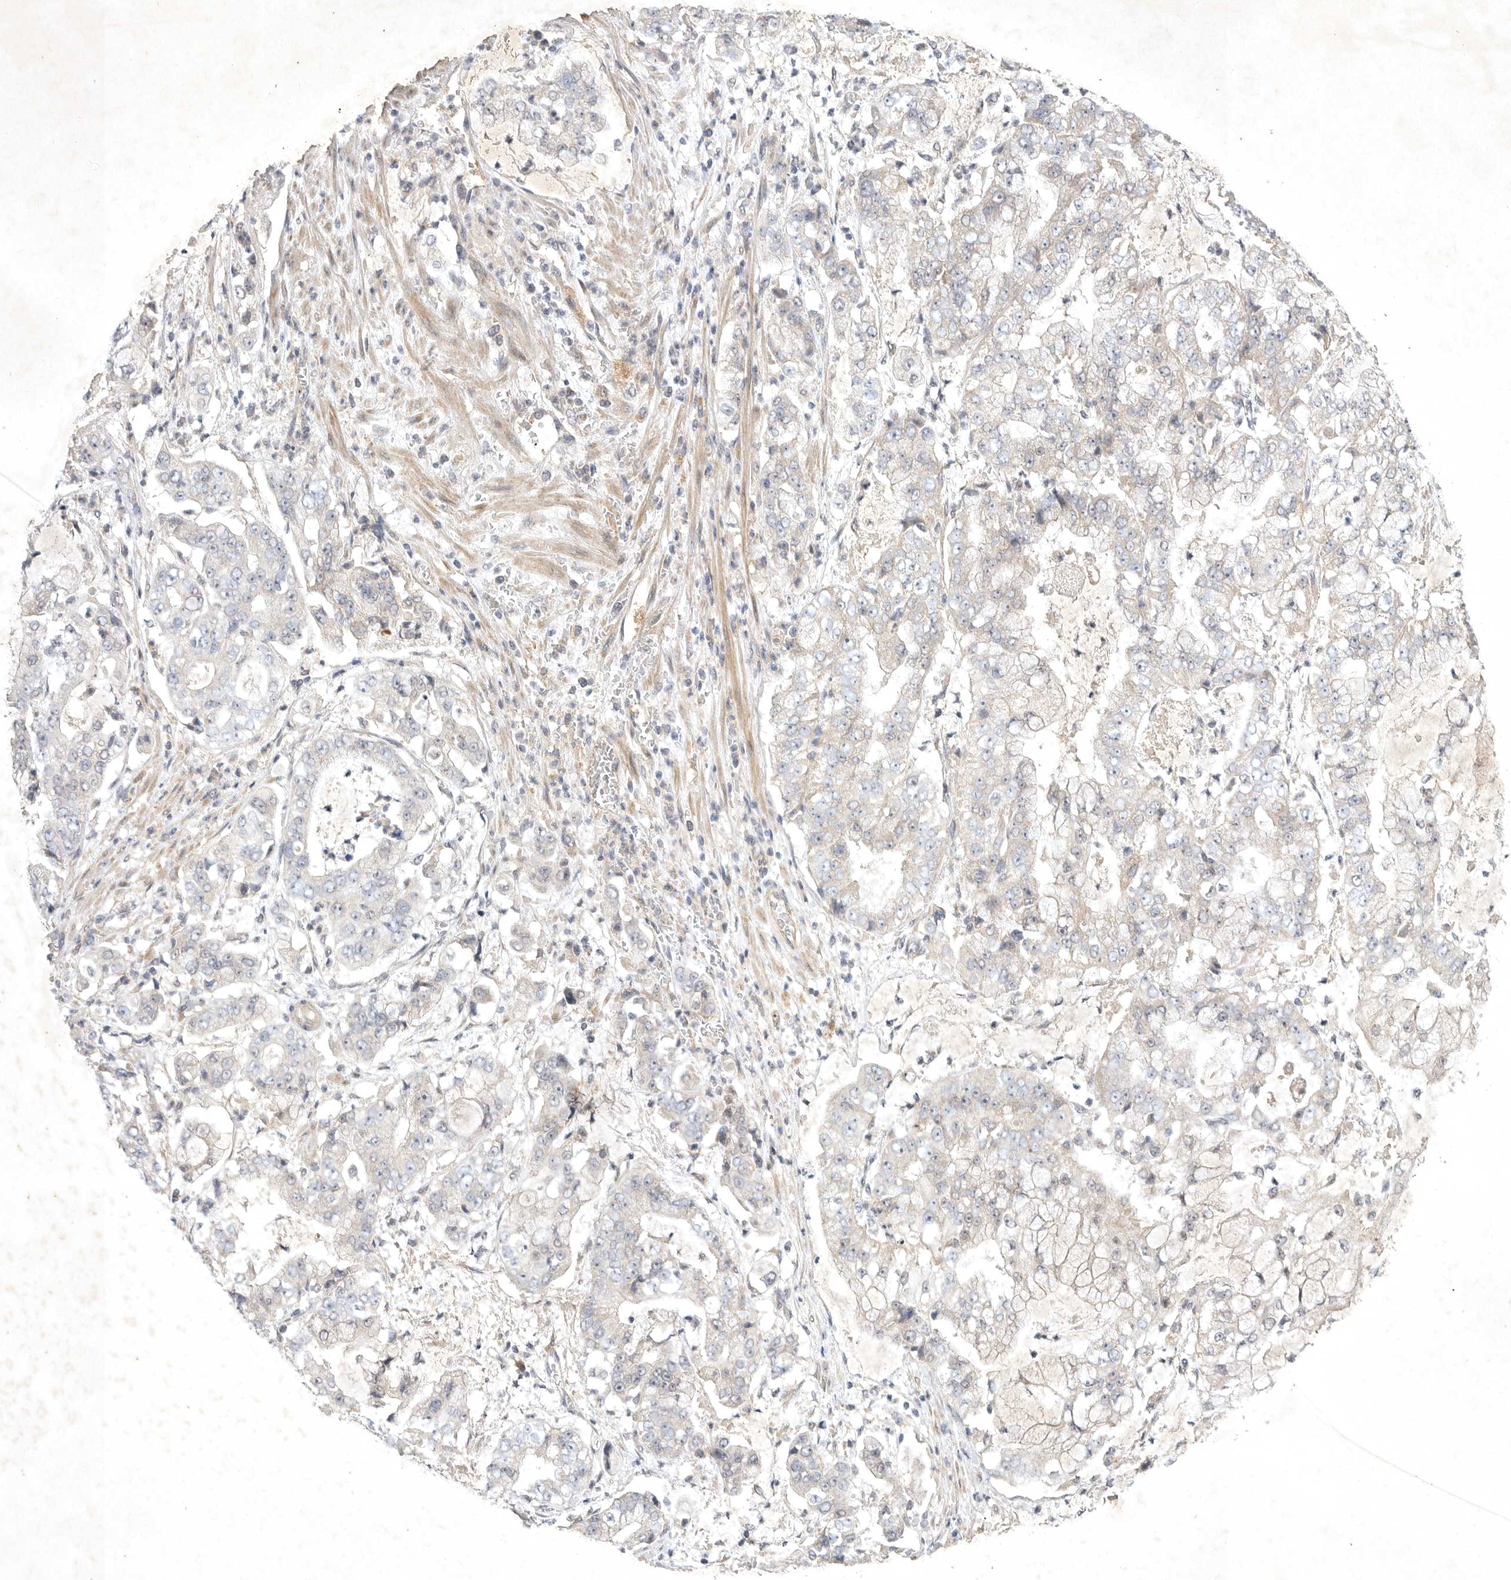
{"staining": {"intensity": "negative", "quantity": "none", "location": "none"}, "tissue": "stomach cancer", "cell_type": "Tumor cells", "image_type": "cancer", "snomed": [{"axis": "morphology", "description": "Adenocarcinoma, NOS"}, {"axis": "topography", "description": "Stomach"}], "caption": "High power microscopy photomicrograph of an immunohistochemistry (IHC) image of adenocarcinoma (stomach), revealing no significant expression in tumor cells.", "gene": "PTPDC1", "patient": {"sex": "male", "age": 76}}